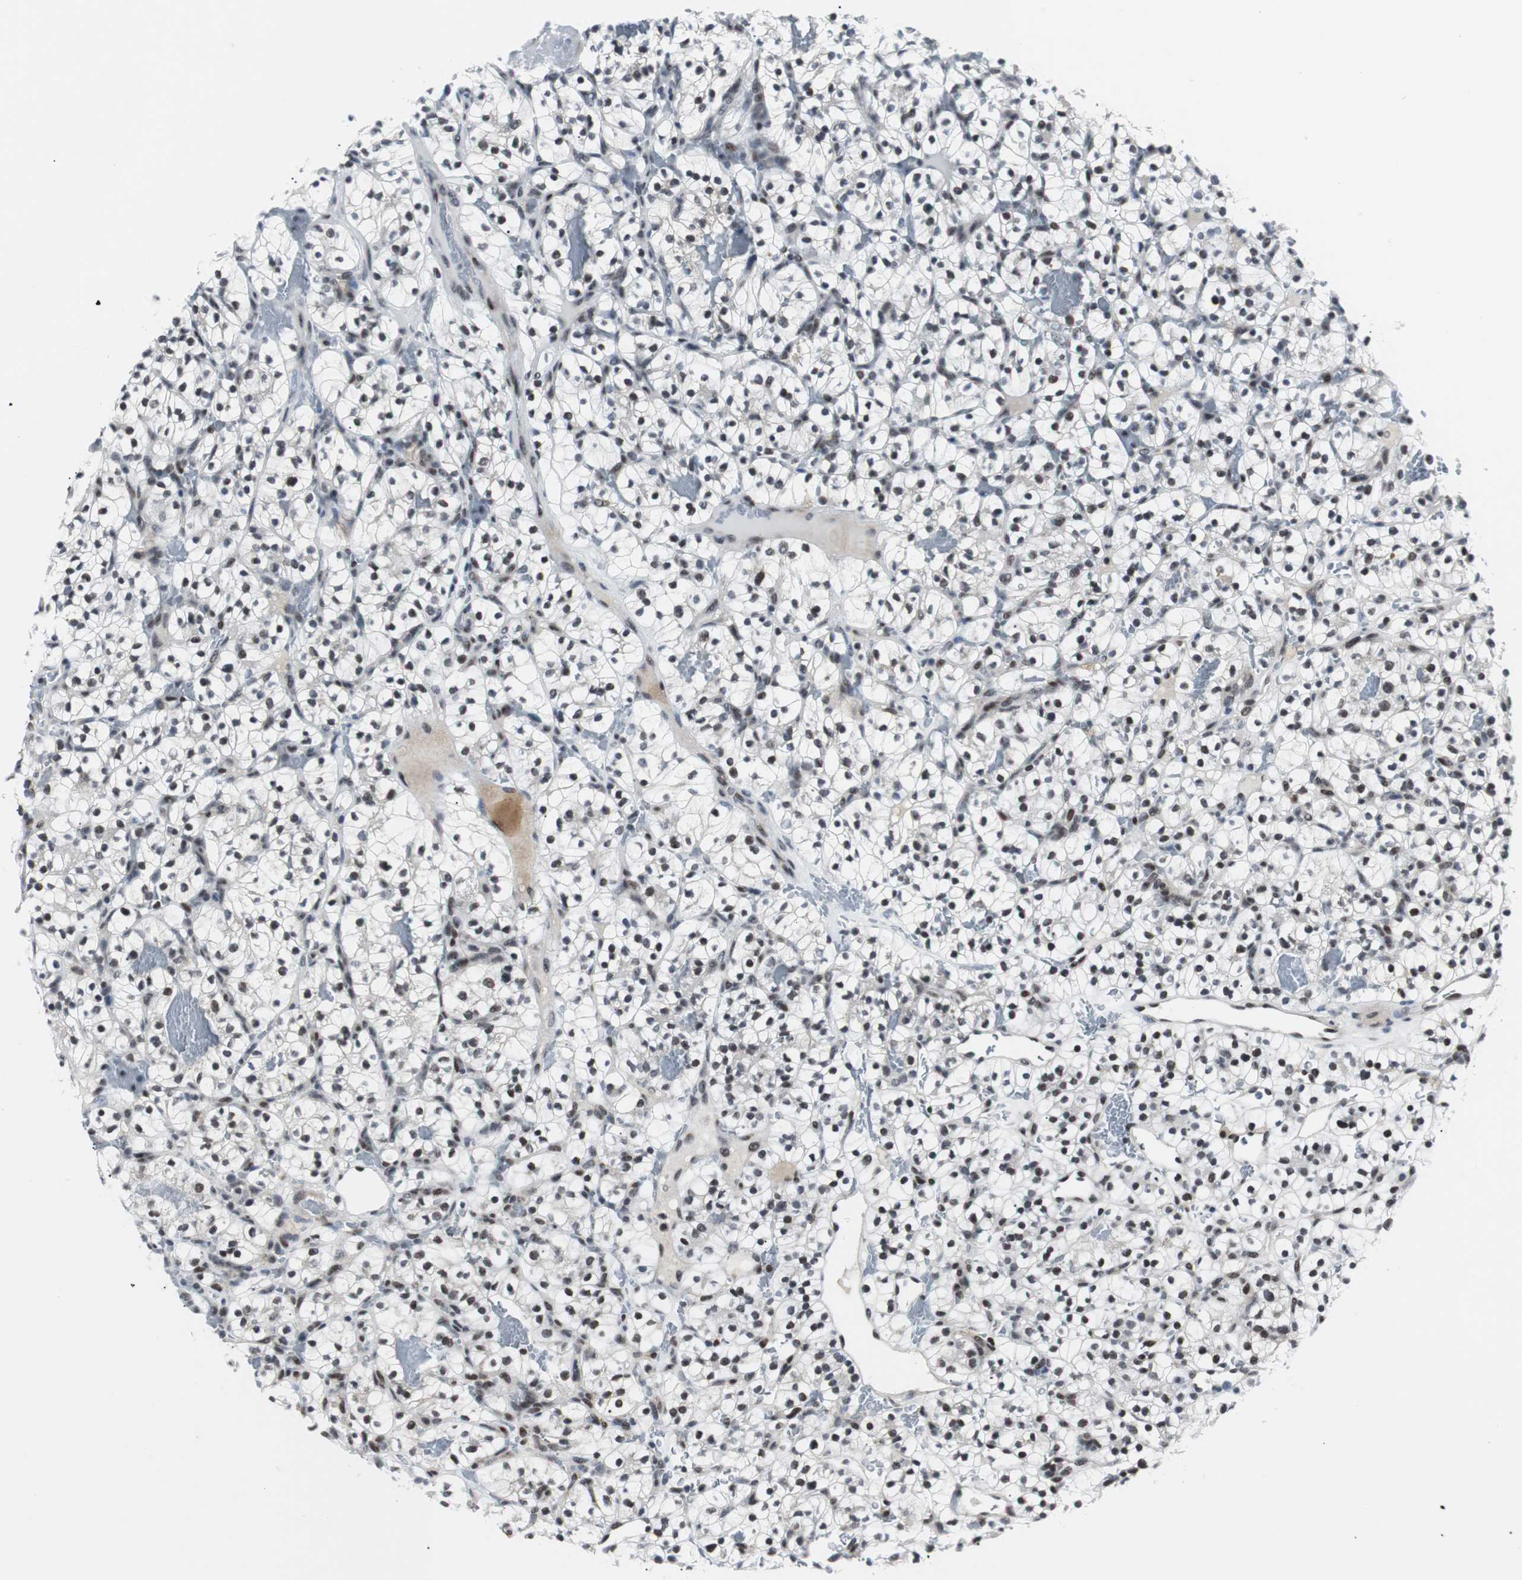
{"staining": {"intensity": "moderate", "quantity": ">75%", "location": "nuclear"}, "tissue": "renal cancer", "cell_type": "Tumor cells", "image_type": "cancer", "snomed": [{"axis": "morphology", "description": "Adenocarcinoma, NOS"}, {"axis": "topography", "description": "Kidney"}], "caption": "Human renal cancer stained with a brown dye reveals moderate nuclear positive expression in approximately >75% of tumor cells.", "gene": "MTA1", "patient": {"sex": "female", "age": 57}}